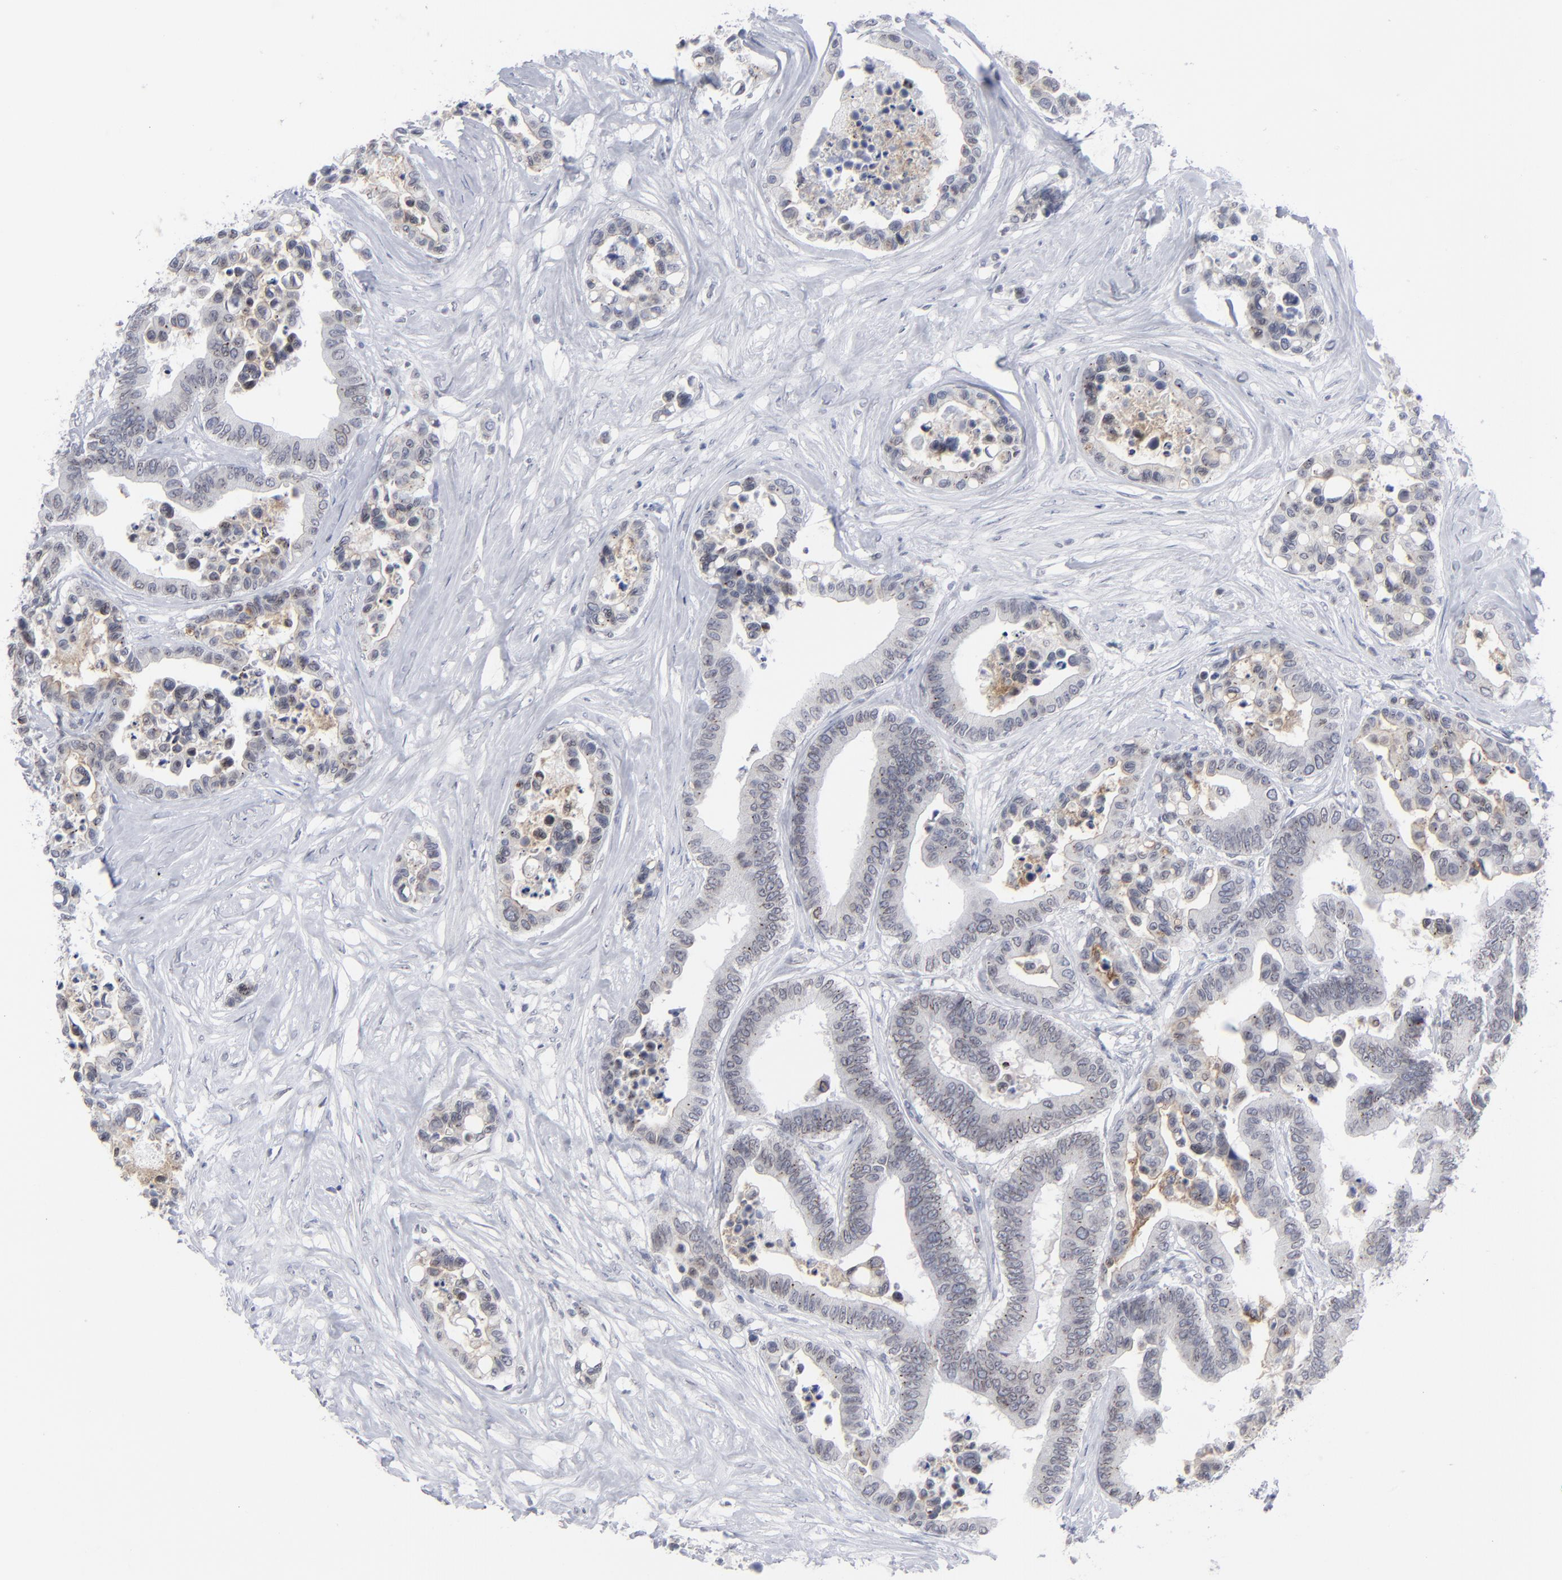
{"staining": {"intensity": "negative", "quantity": "none", "location": "none"}, "tissue": "colorectal cancer", "cell_type": "Tumor cells", "image_type": "cancer", "snomed": [{"axis": "morphology", "description": "Adenocarcinoma, NOS"}, {"axis": "topography", "description": "Colon"}], "caption": "Tumor cells show no significant protein expression in colorectal adenocarcinoma. The staining was performed using DAB (3,3'-diaminobenzidine) to visualize the protein expression in brown, while the nuclei were stained in blue with hematoxylin (Magnification: 20x).", "gene": "NUP88", "patient": {"sex": "male", "age": 82}}